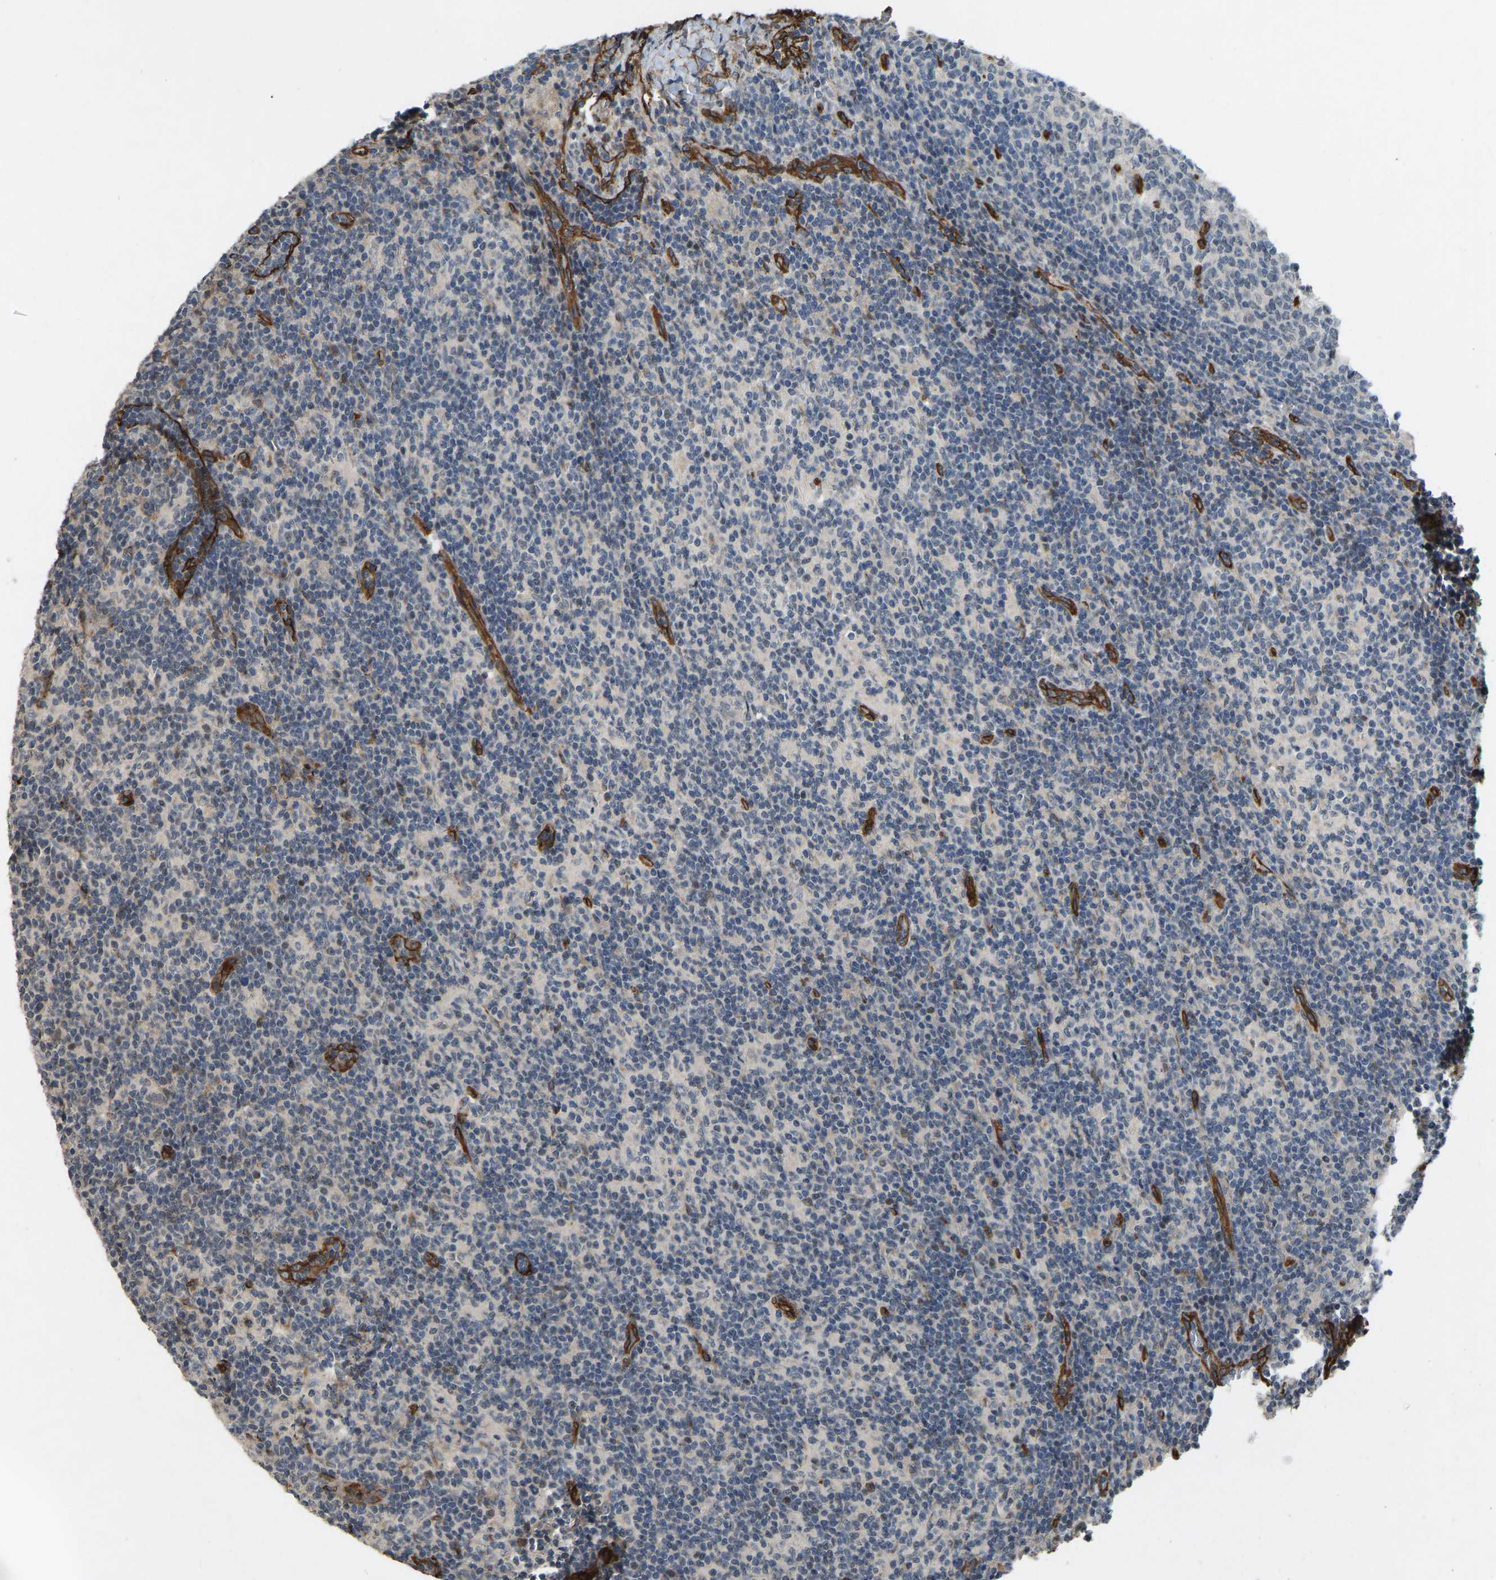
{"staining": {"intensity": "weak", "quantity": "<25%", "location": "nuclear"}, "tissue": "lymph node", "cell_type": "Germinal center cells", "image_type": "normal", "snomed": [{"axis": "morphology", "description": "Normal tissue, NOS"}, {"axis": "morphology", "description": "Inflammation, NOS"}, {"axis": "topography", "description": "Lymph node"}], "caption": "Immunohistochemistry of benign lymph node reveals no staining in germinal center cells. Nuclei are stained in blue.", "gene": "NMB", "patient": {"sex": "male", "age": 55}}